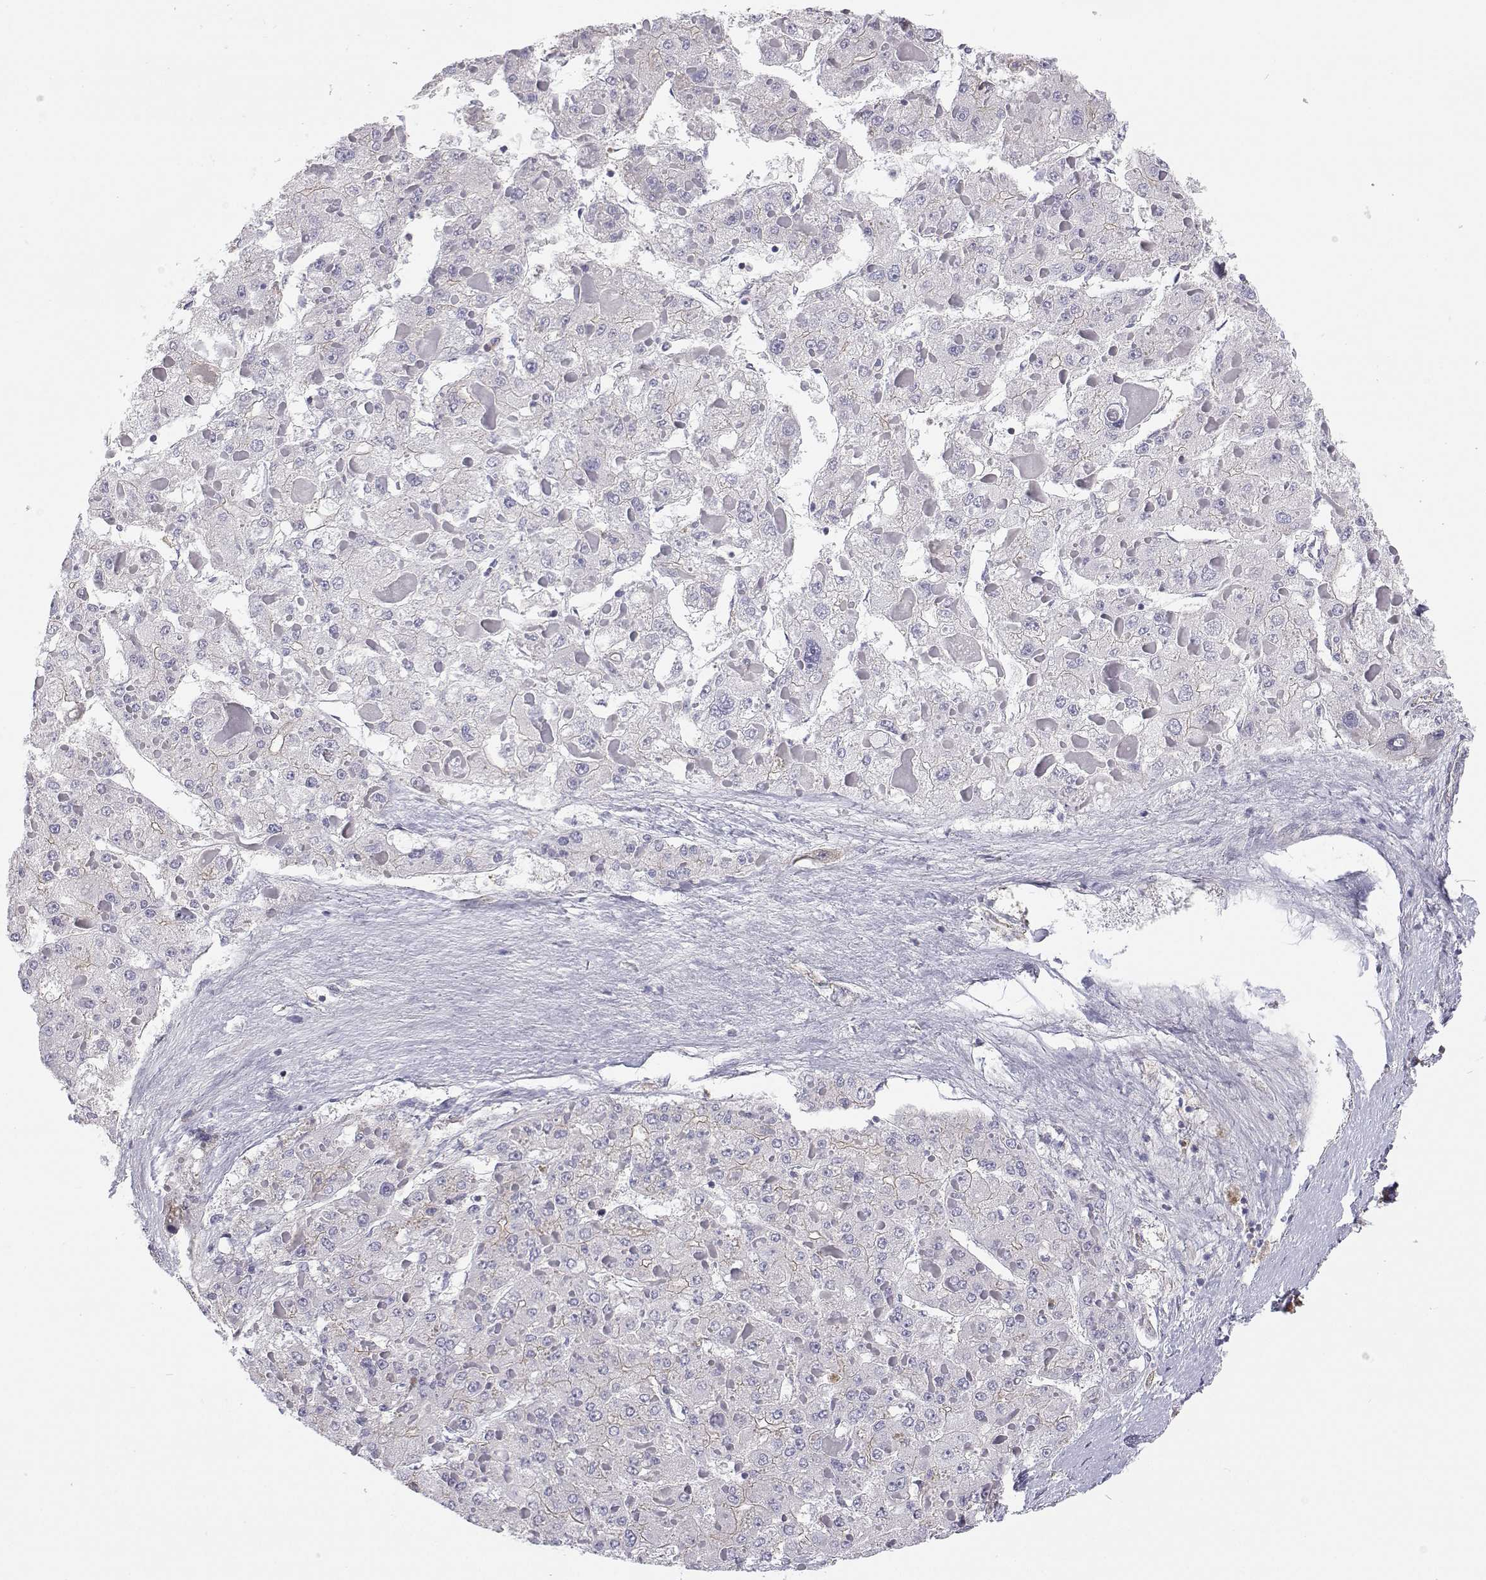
{"staining": {"intensity": "negative", "quantity": "none", "location": "none"}, "tissue": "liver cancer", "cell_type": "Tumor cells", "image_type": "cancer", "snomed": [{"axis": "morphology", "description": "Carcinoma, Hepatocellular, NOS"}, {"axis": "topography", "description": "Liver"}], "caption": "Immunohistochemistry (IHC) image of human liver cancer stained for a protein (brown), which reveals no positivity in tumor cells.", "gene": "MYH9", "patient": {"sex": "female", "age": 73}}